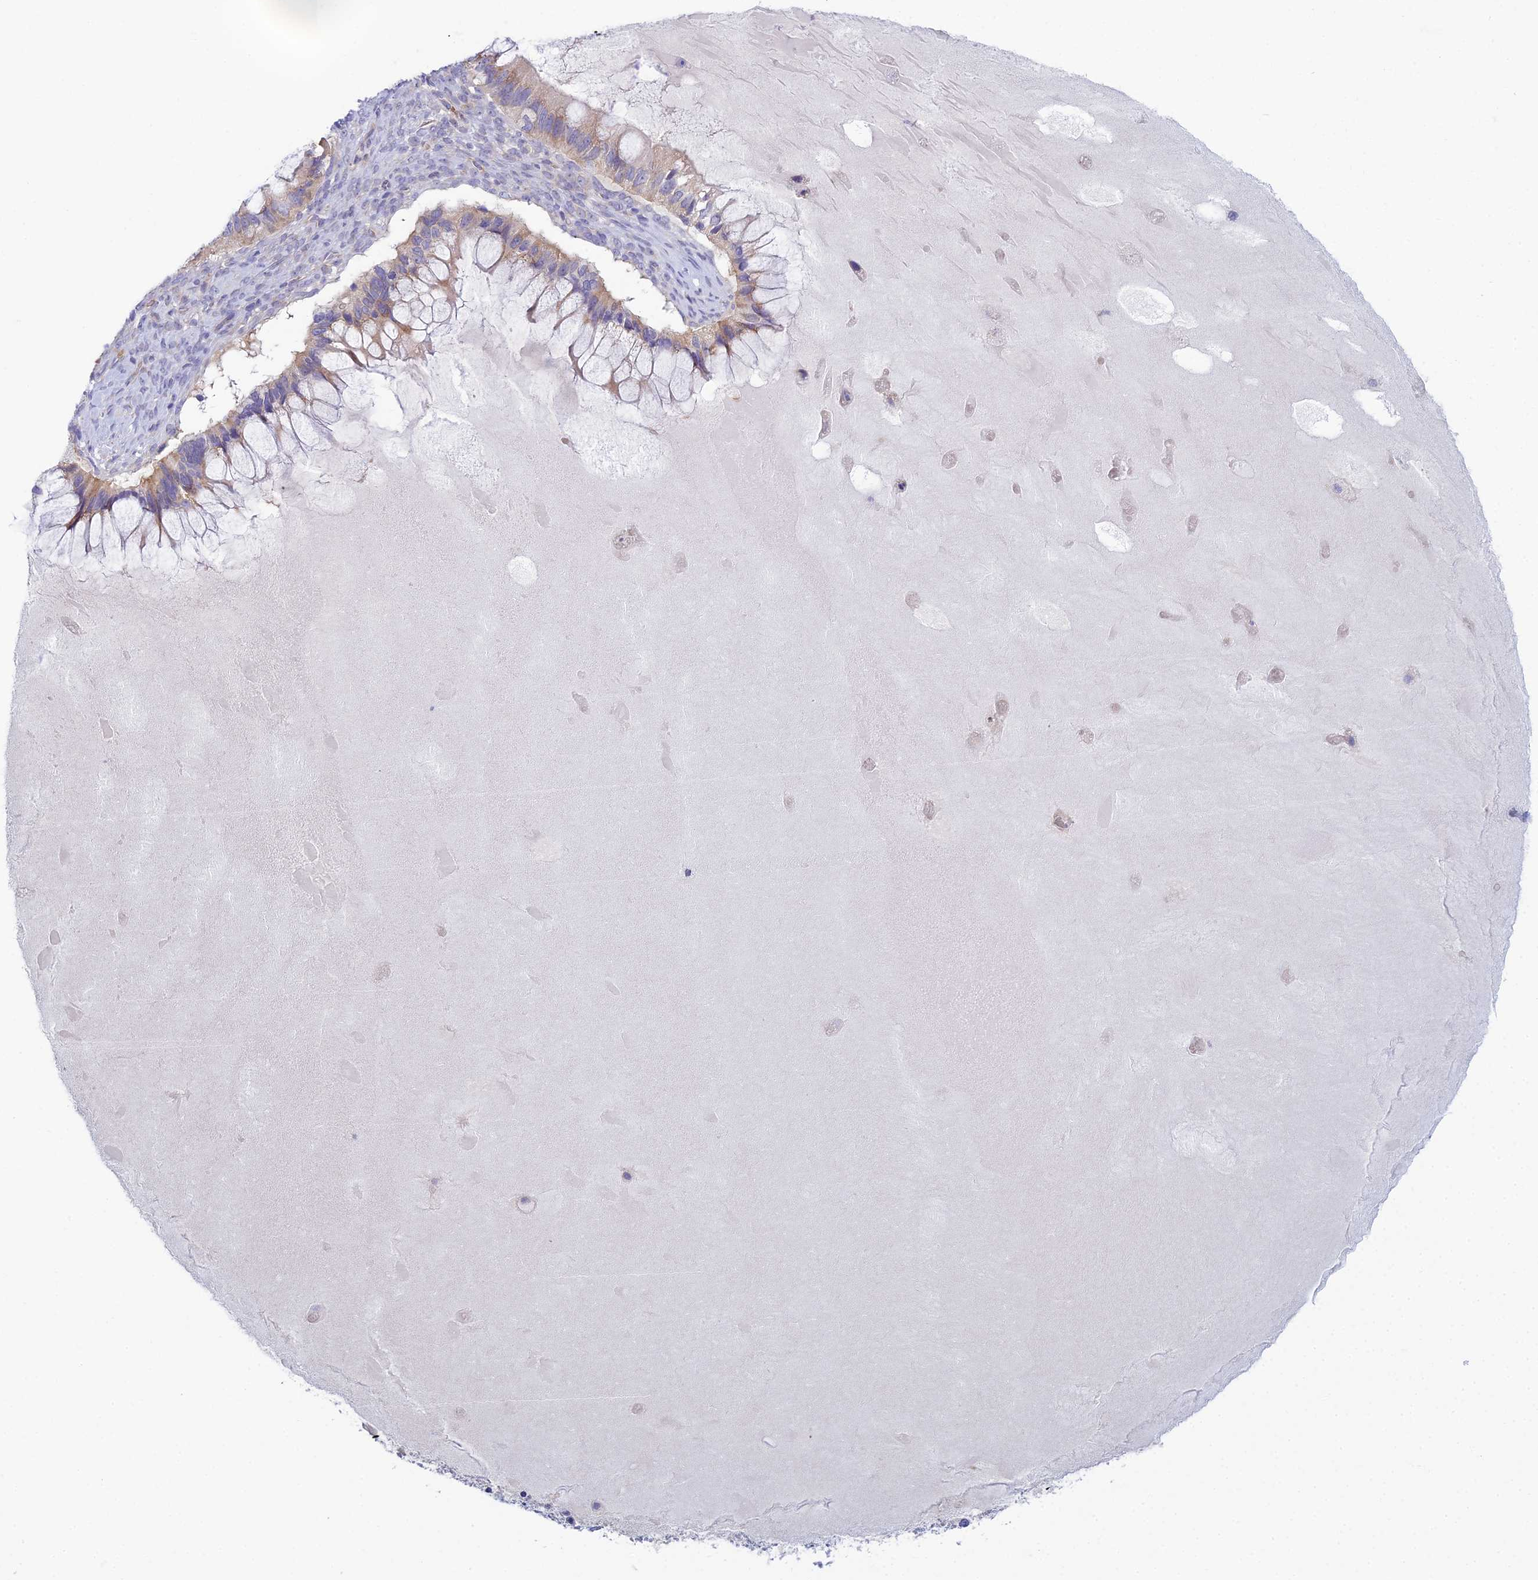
{"staining": {"intensity": "weak", "quantity": "25%-75%", "location": "cytoplasmic/membranous"}, "tissue": "ovarian cancer", "cell_type": "Tumor cells", "image_type": "cancer", "snomed": [{"axis": "morphology", "description": "Cystadenocarcinoma, mucinous, NOS"}, {"axis": "topography", "description": "Ovary"}], "caption": "Brown immunohistochemical staining in mucinous cystadenocarcinoma (ovarian) reveals weak cytoplasmic/membranous positivity in approximately 25%-75% of tumor cells.", "gene": "ZNF564", "patient": {"sex": "female", "age": 61}}